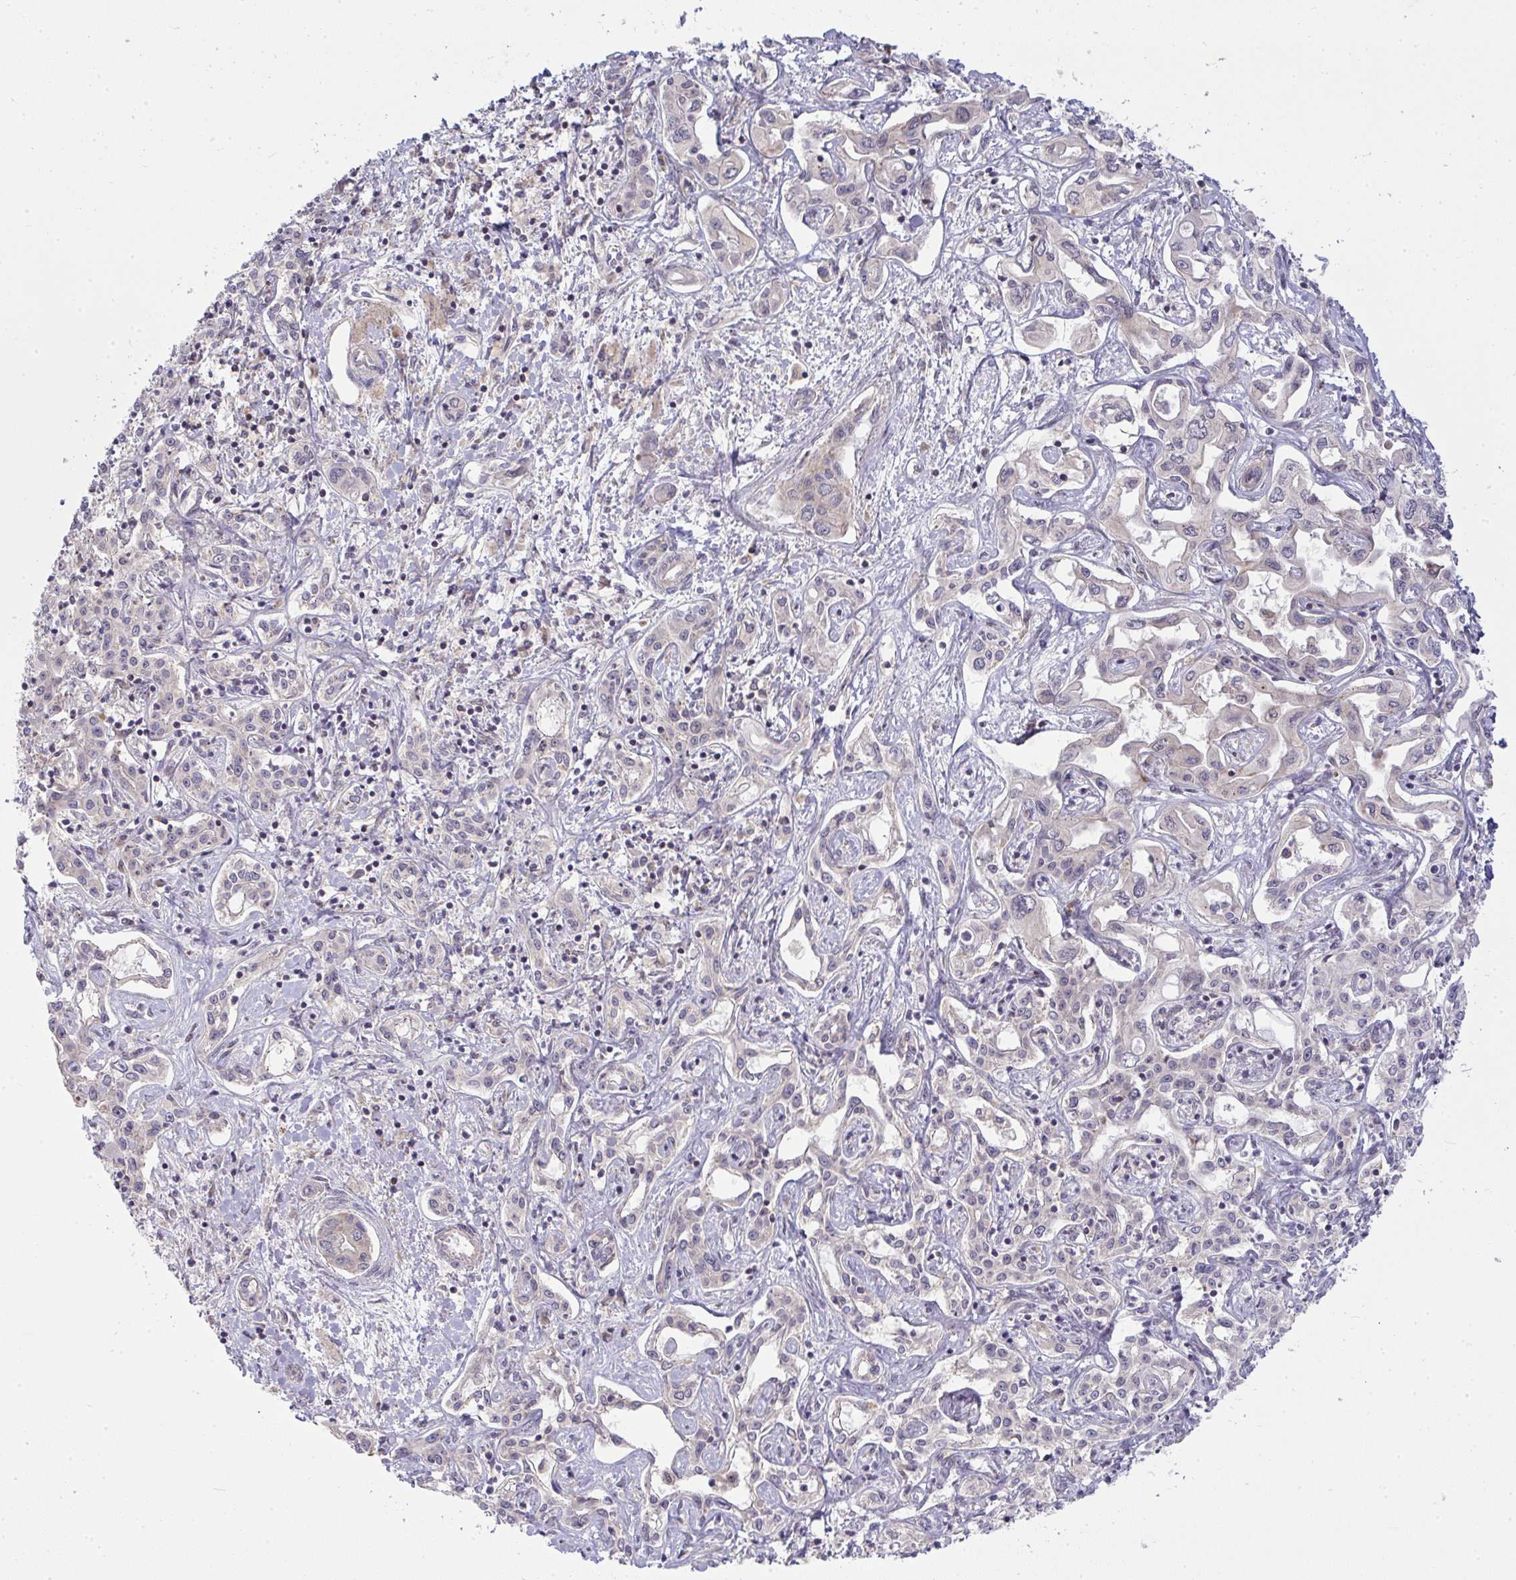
{"staining": {"intensity": "negative", "quantity": "none", "location": "none"}, "tissue": "liver cancer", "cell_type": "Tumor cells", "image_type": "cancer", "snomed": [{"axis": "morphology", "description": "Cholangiocarcinoma"}, {"axis": "topography", "description": "Liver"}], "caption": "An immunohistochemistry (IHC) micrograph of cholangiocarcinoma (liver) is shown. There is no staining in tumor cells of cholangiocarcinoma (liver).", "gene": "SLC9A6", "patient": {"sex": "female", "age": 64}}